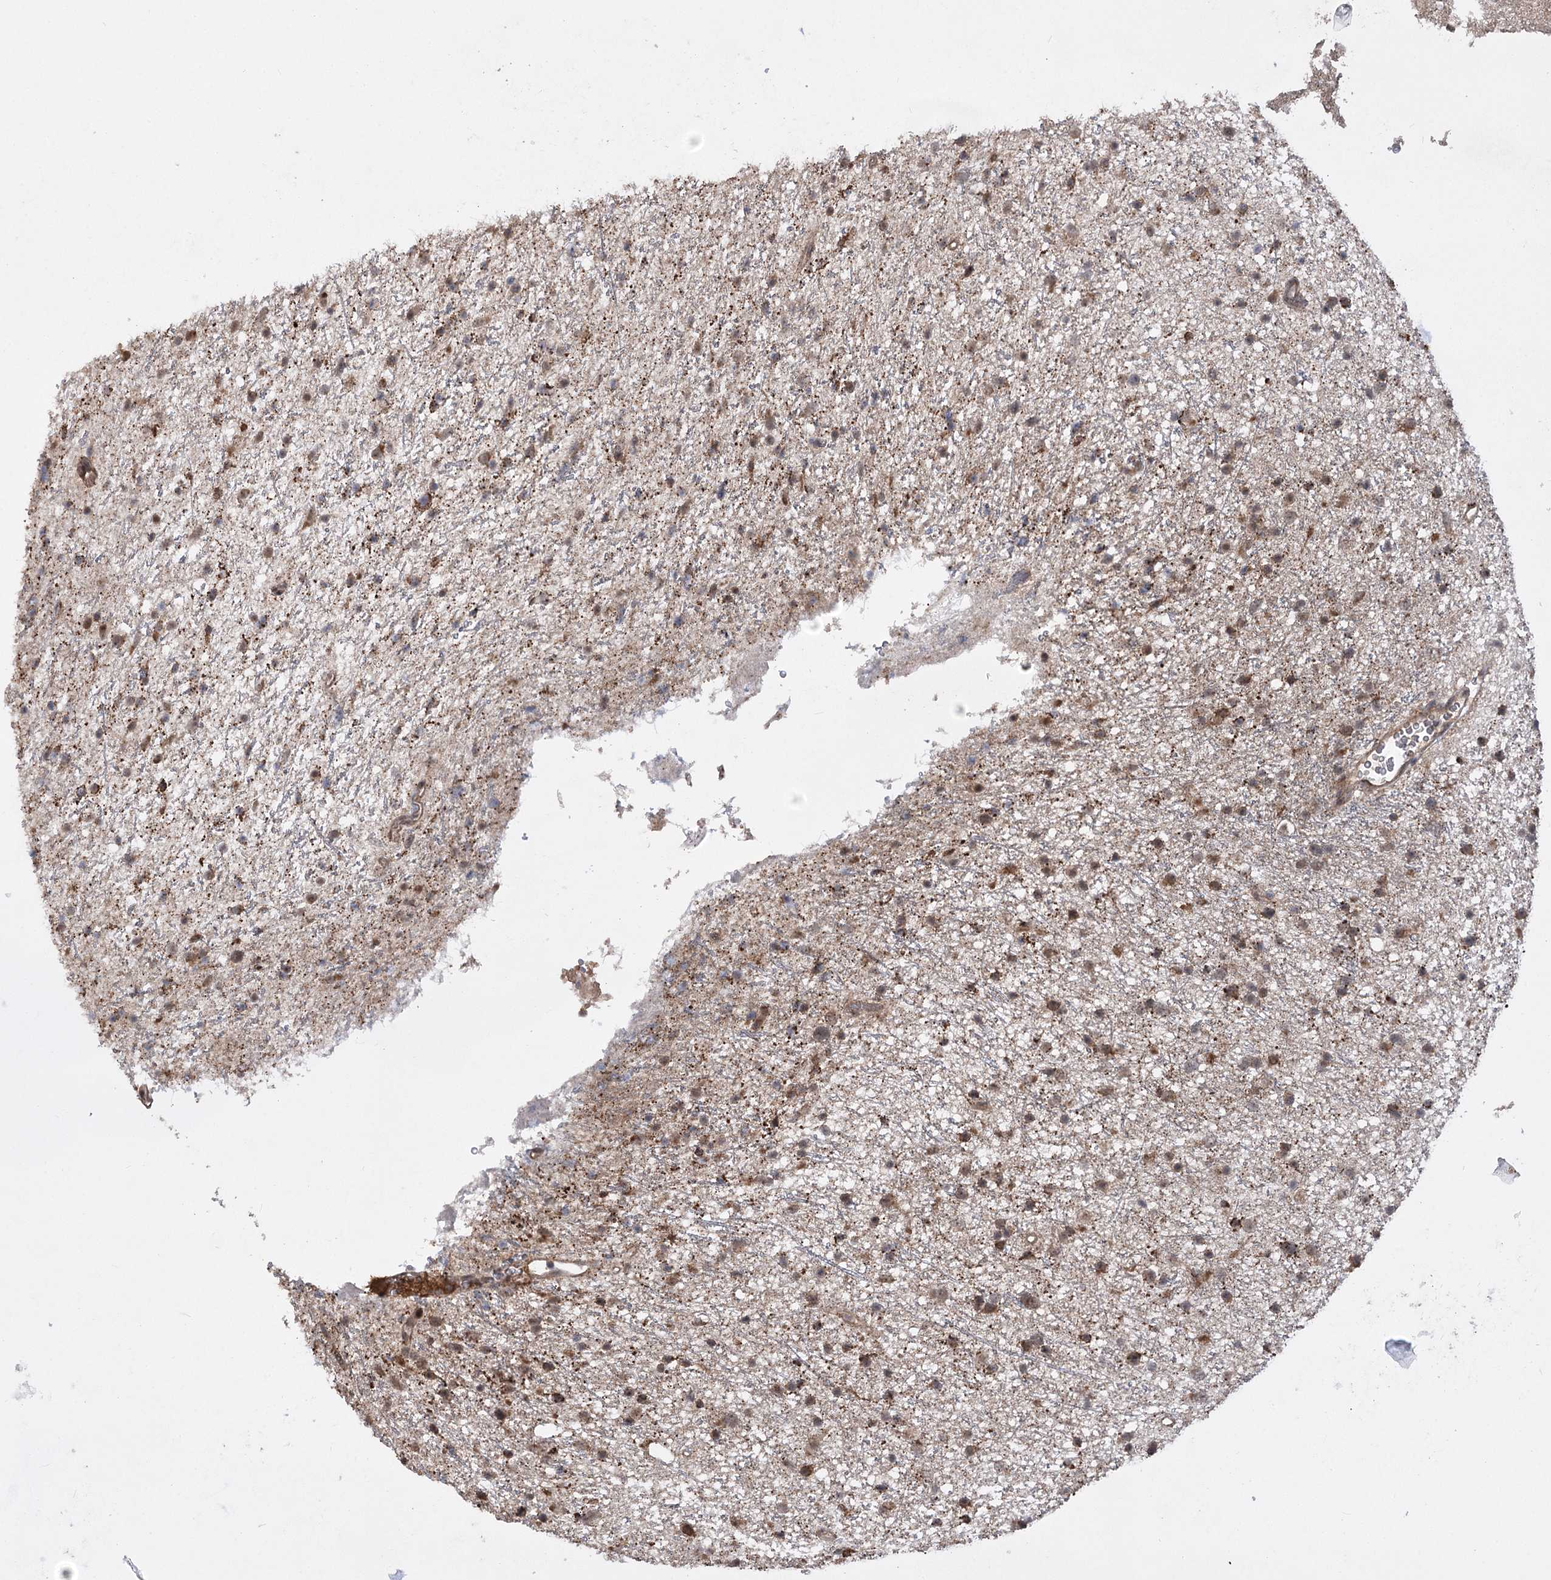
{"staining": {"intensity": "strong", "quantity": ">75%", "location": "cytoplasmic/membranous"}, "tissue": "glioma", "cell_type": "Tumor cells", "image_type": "cancer", "snomed": [{"axis": "morphology", "description": "Glioma, malignant, Low grade"}, {"axis": "topography", "description": "Cerebral cortex"}], "caption": "Strong cytoplasmic/membranous positivity is identified in about >75% of tumor cells in glioma.", "gene": "TENM2", "patient": {"sex": "female", "age": 39}}